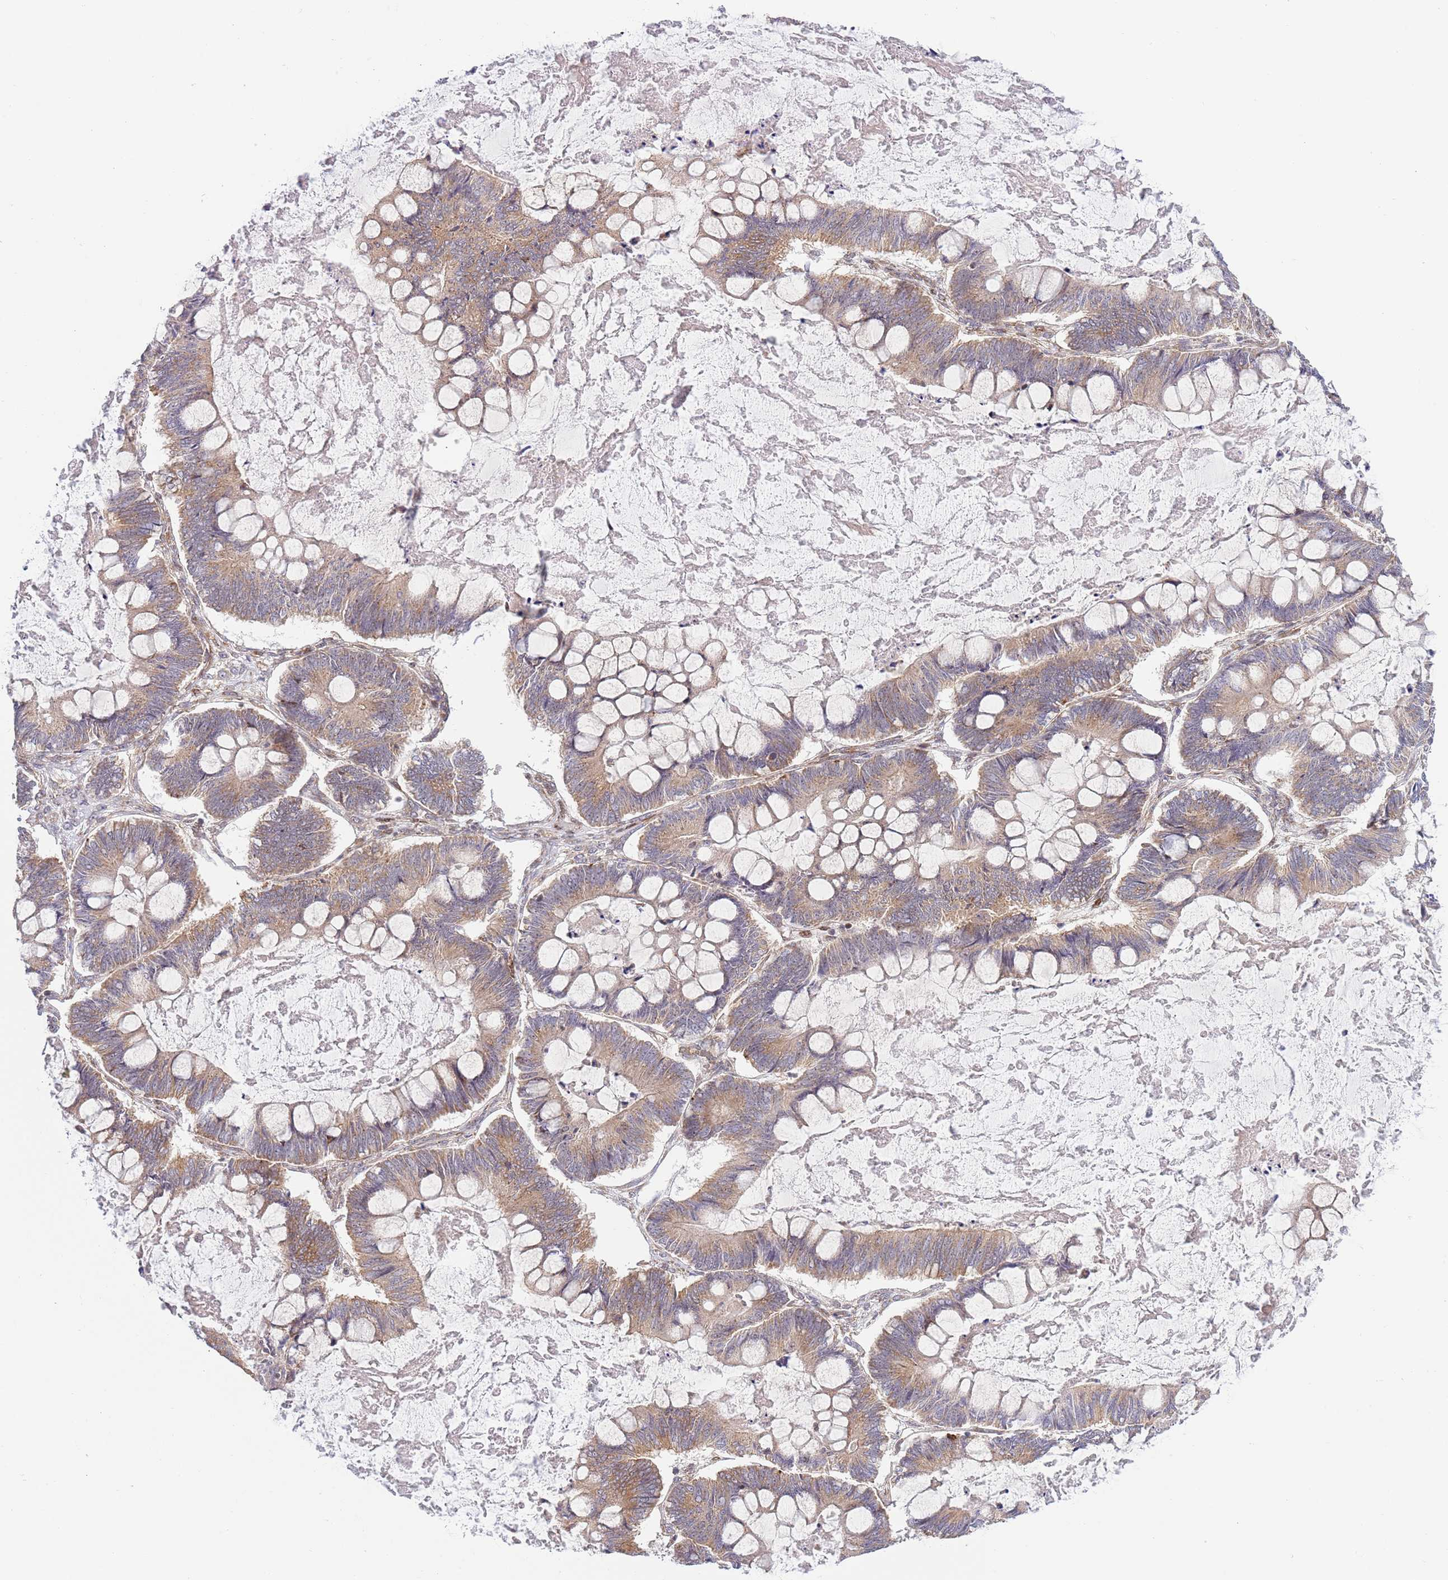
{"staining": {"intensity": "moderate", "quantity": ">75%", "location": "cytoplasmic/membranous"}, "tissue": "ovarian cancer", "cell_type": "Tumor cells", "image_type": "cancer", "snomed": [{"axis": "morphology", "description": "Cystadenocarcinoma, mucinous, NOS"}, {"axis": "topography", "description": "Ovary"}], "caption": "Brown immunohistochemical staining in mucinous cystadenocarcinoma (ovarian) displays moderate cytoplasmic/membranous positivity in approximately >75% of tumor cells.", "gene": "TBX10", "patient": {"sex": "female", "age": 61}}